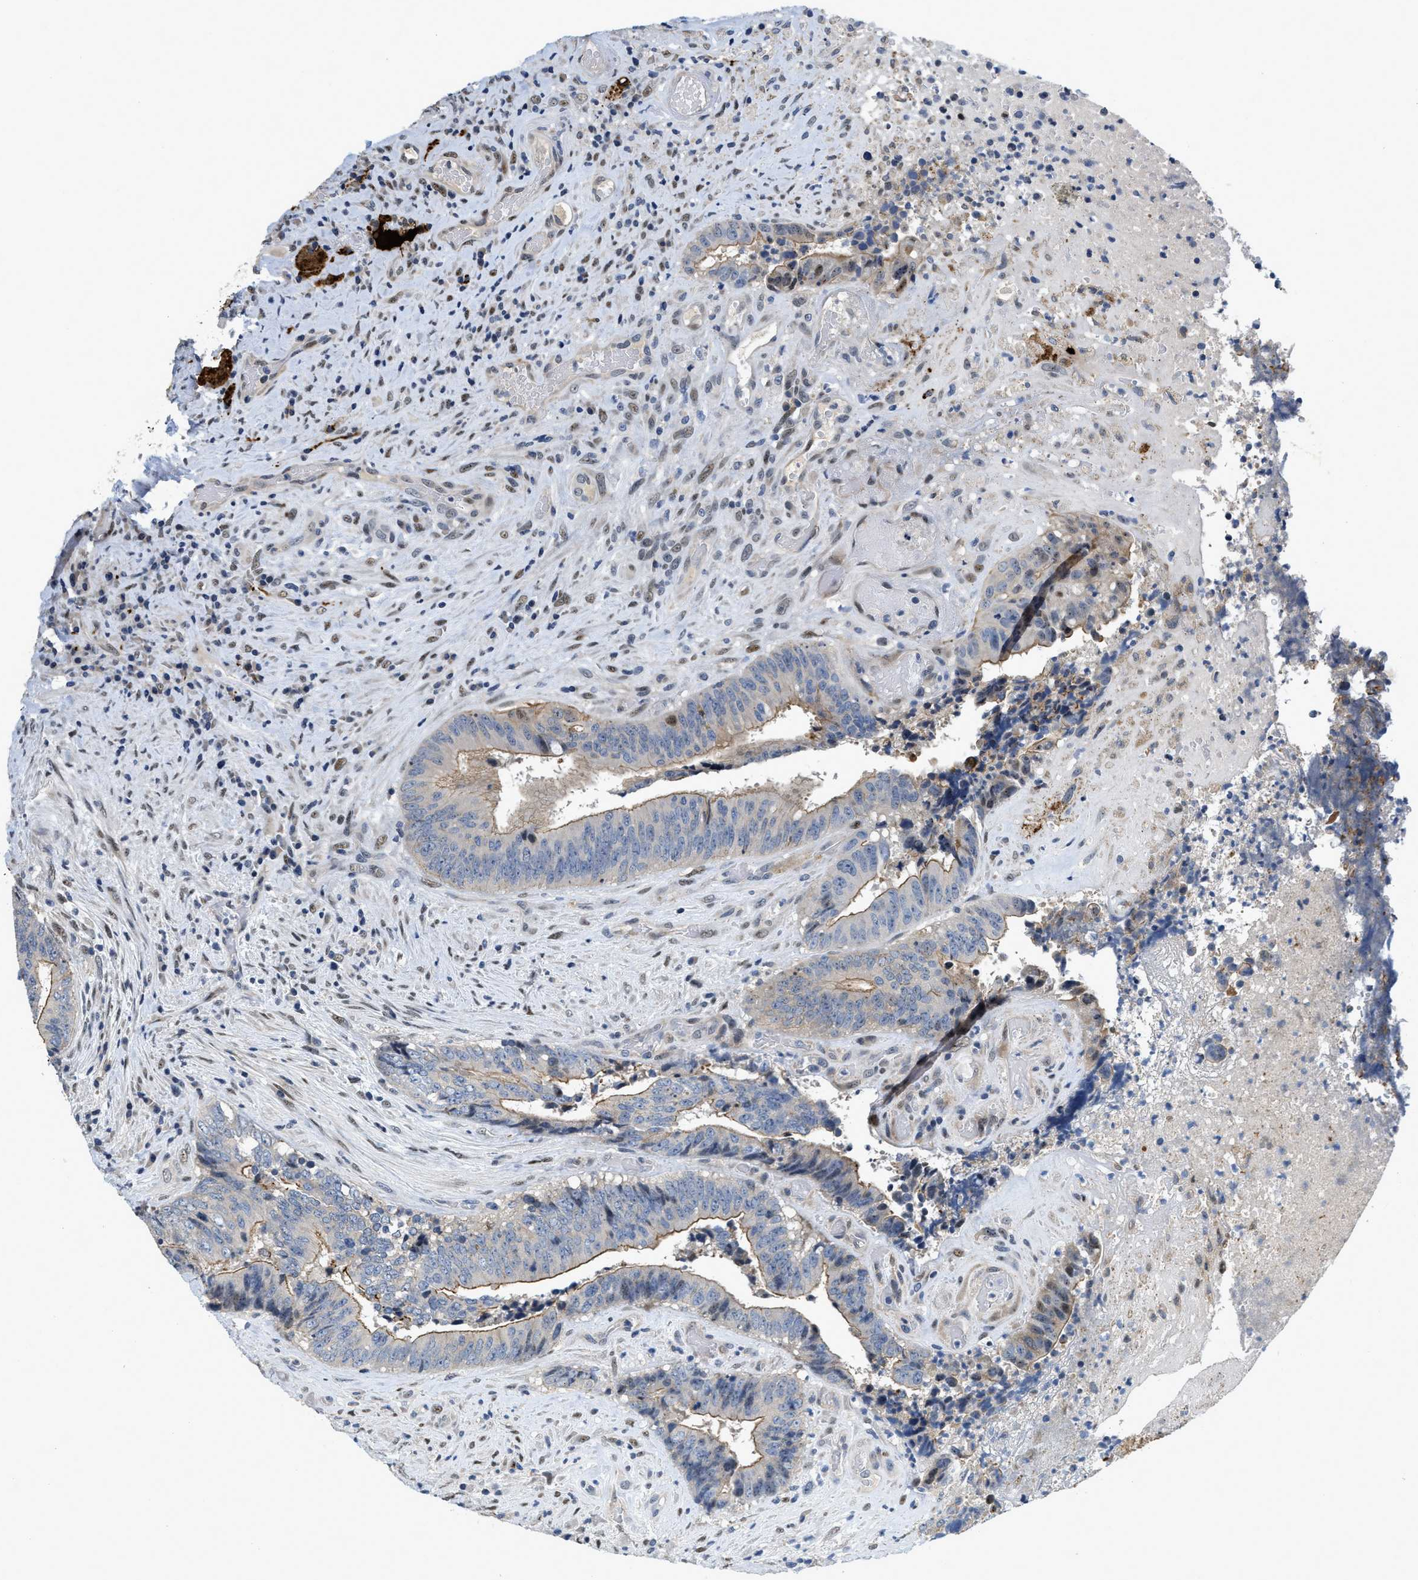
{"staining": {"intensity": "moderate", "quantity": "25%-75%", "location": "cytoplasmic/membranous"}, "tissue": "colorectal cancer", "cell_type": "Tumor cells", "image_type": "cancer", "snomed": [{"axis": "morphology", "description": "Adenocarcinoma, NOS"}, {"axis": "topography", "description": "Rectum"}], "caption": "Immunohistochemistry (IHC) image of colorectal cancer stained for a protein (brown), which displays medium levels of moderate cytoplasmic/membranous positivity in about 25%-75% of tumor cells.", "gene": "VIP", "patient": {"sex": "male", "age": 72}}